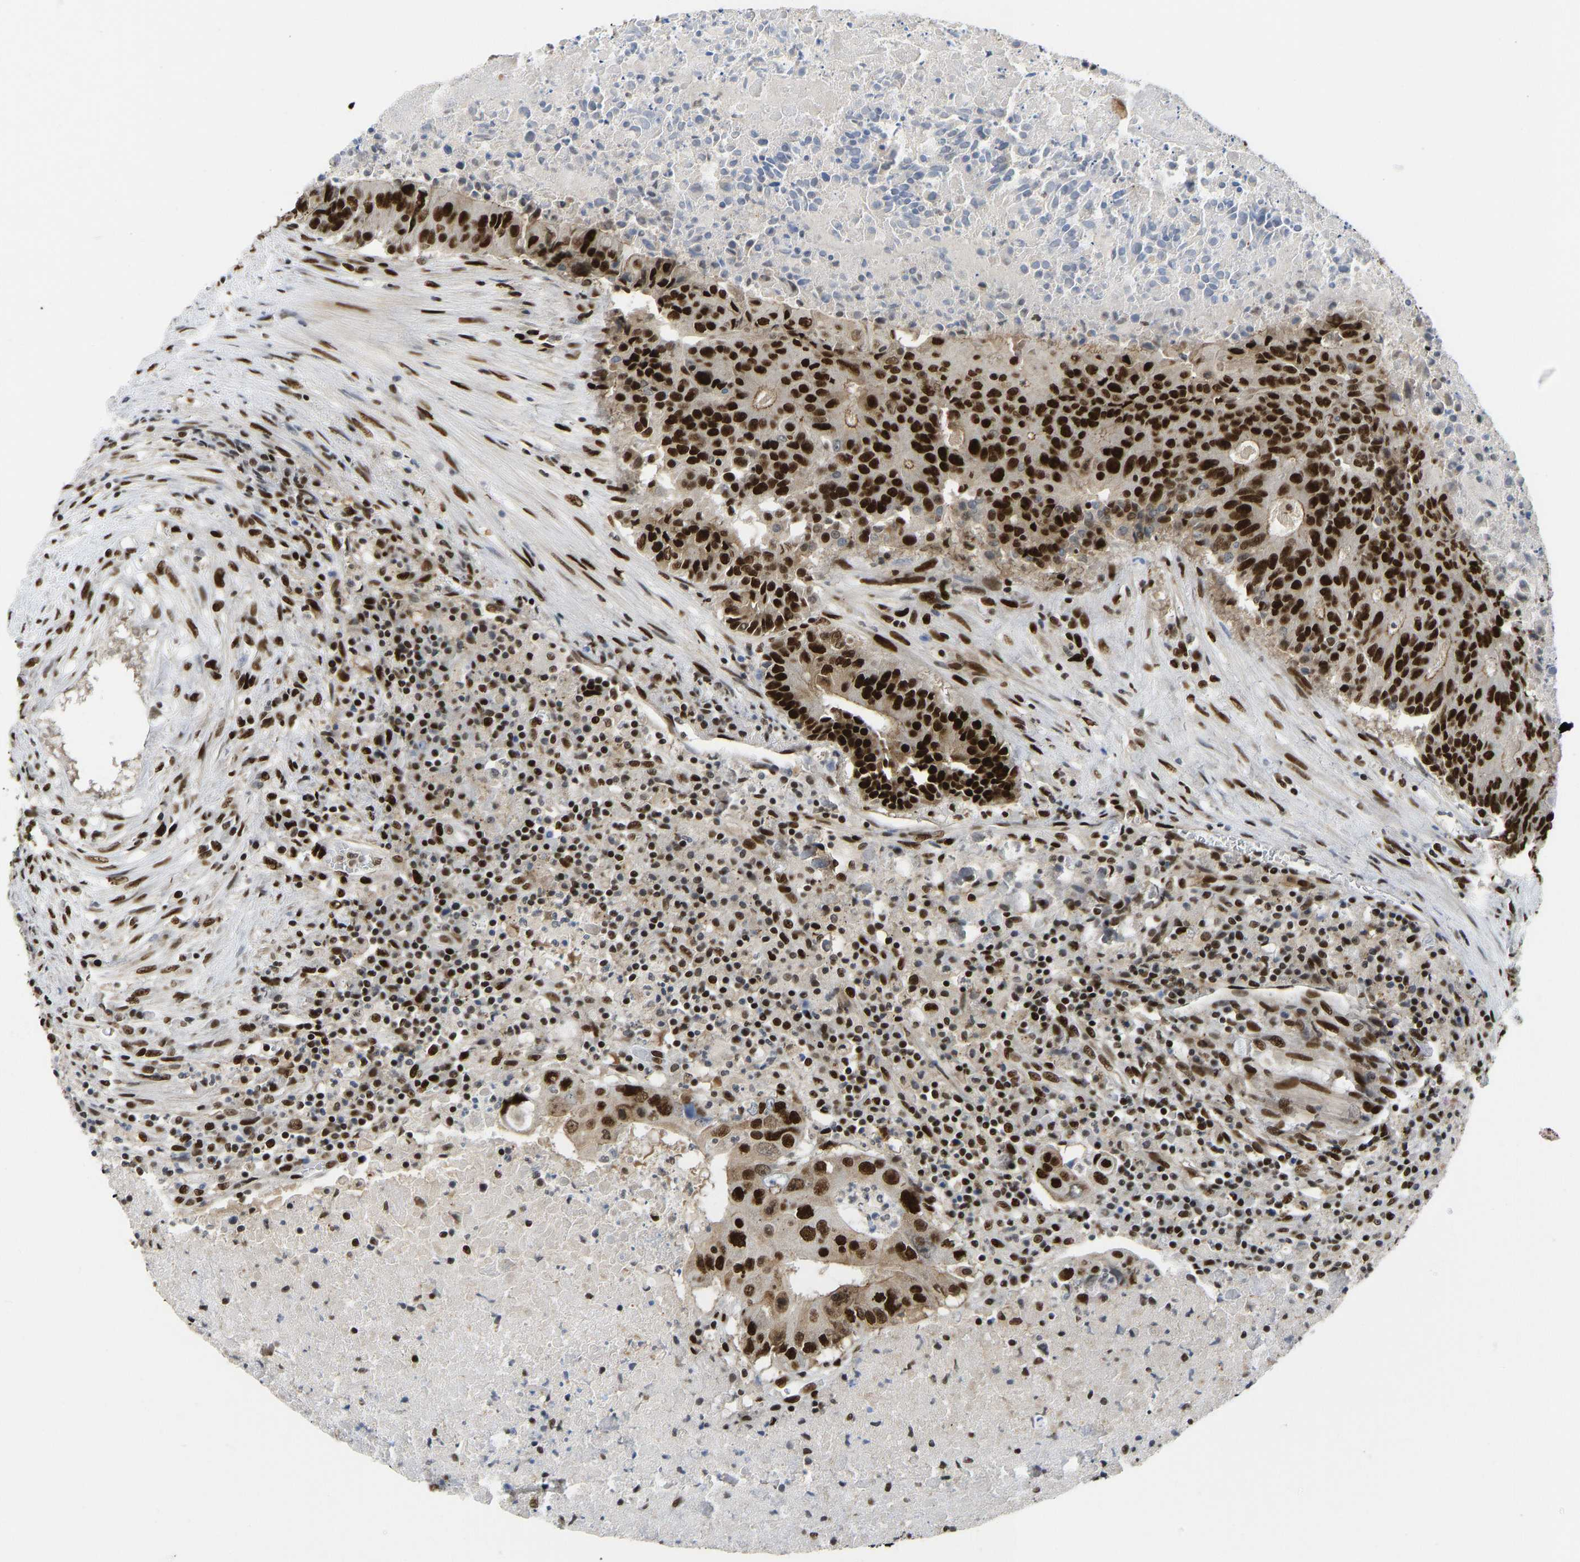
{"staining": {"intensity": "strong", "quantity": "25%-75%", "location": "cytoplasmic/membranous,nuclear"}, "tissue": "colorectal cancer", "cell_type": "Tumor cells", "image_type": "cancer", "snomed": [{"axis": "morphology", "description": "Adenocarcinoma, NOS"}, {"axis": "topography", "description": "Colon"}], "caption": "DAB (3,3'-diaminobenzidine) immunohistochemical staining of human colorectal cancer exhibits strong cytoplasmic/membranous and nuclear protein staining in approximately 25%-75% of tumor cells. (Brightfield microscopy of DAB IHC at high magnification).", "gene": "FOXK1", "patient": {"sex": "male", "age": 87}}